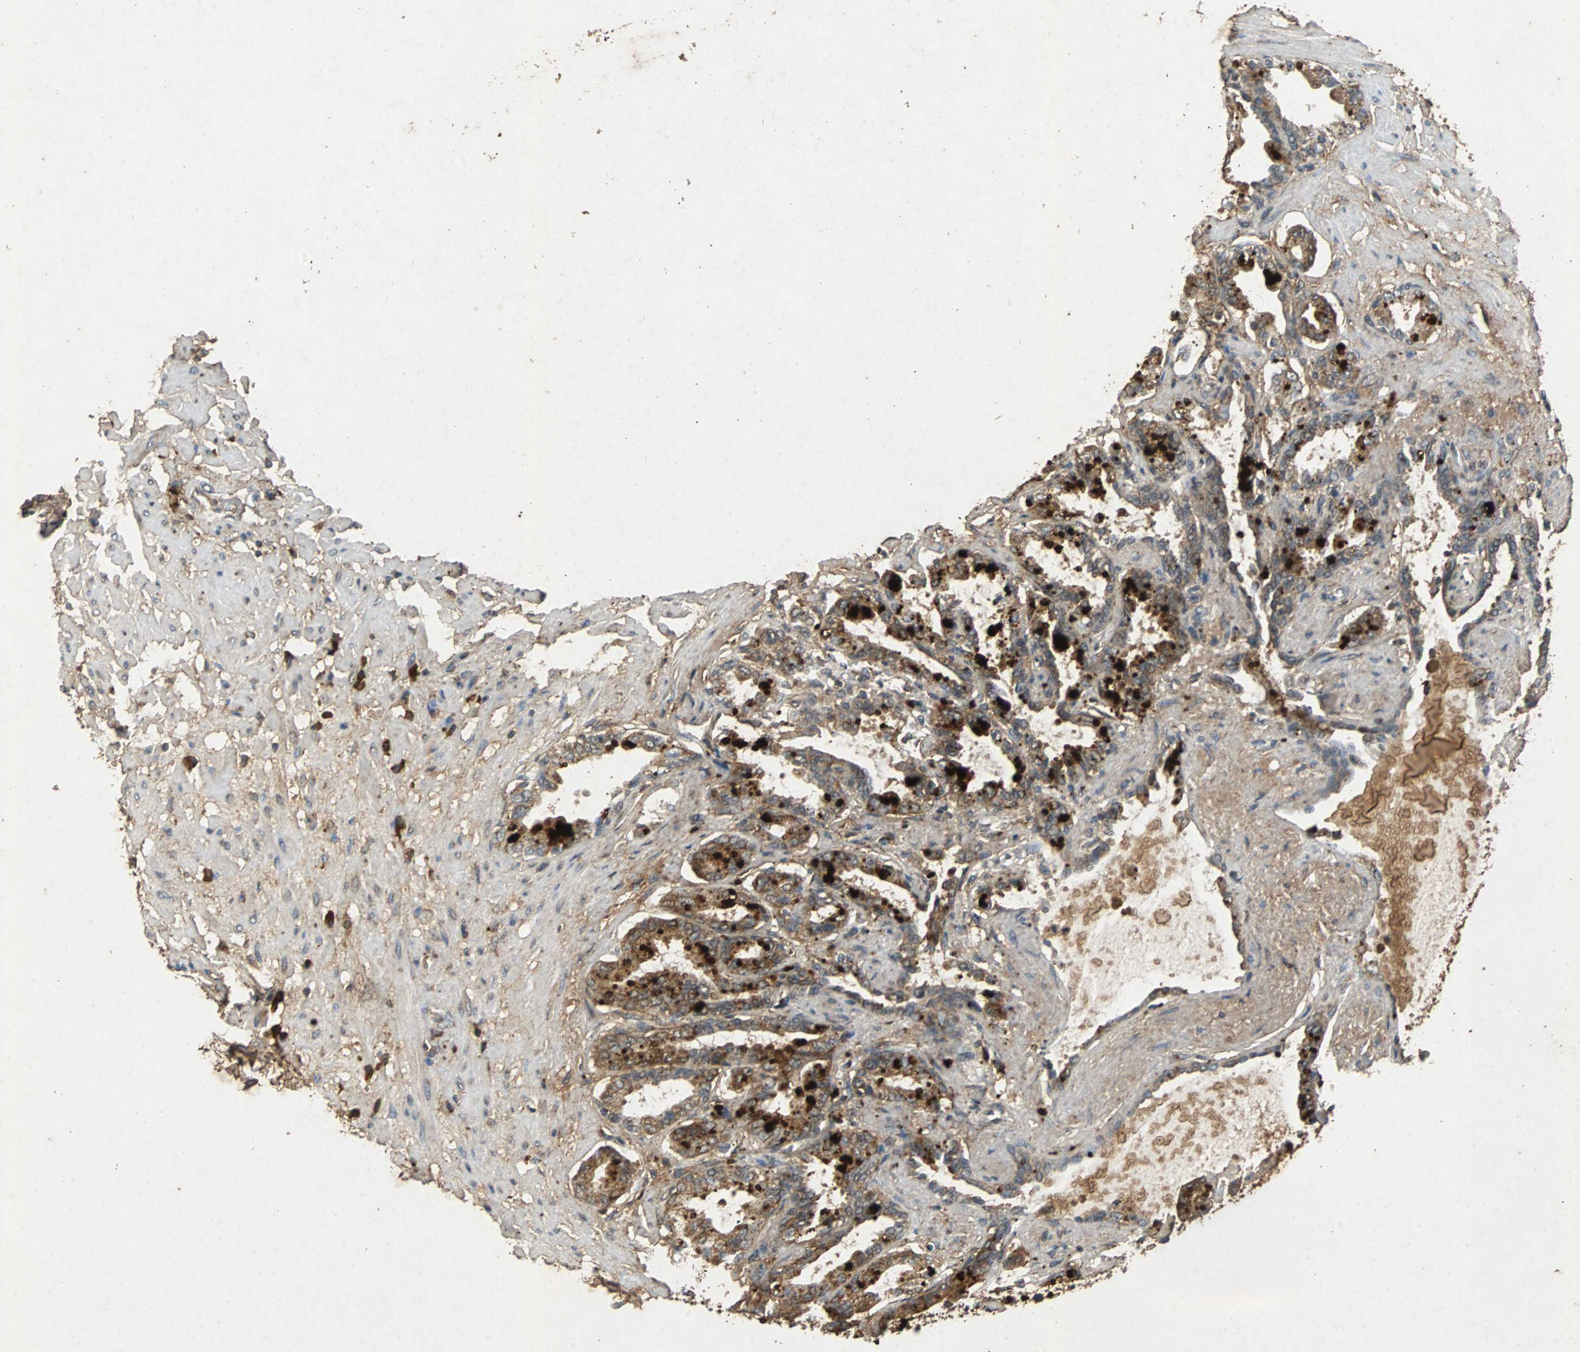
{"staining": {"intensity": "strong", "quantity": ">75%", "location": "cytoplasmic/membranous"}, "tissue": "seminal vesicle", "cell_type": "Glandular cells", "image_type": "normal", "snomed": [{"axis": "morphology", "description": "Normal tissue, NOS"}, {"axis": "topography", "description": "Seminal veicle"}], "caption": "A histopathology image of seminal vesicle stained for a protein demonstrates strong cytoplasmic/membranous brown staining in glandular cells. (DAB IHC with brightfield microscopy, high magnification).", "gene": "NAA10", "patient": {"sex": "male", "age": 61}}